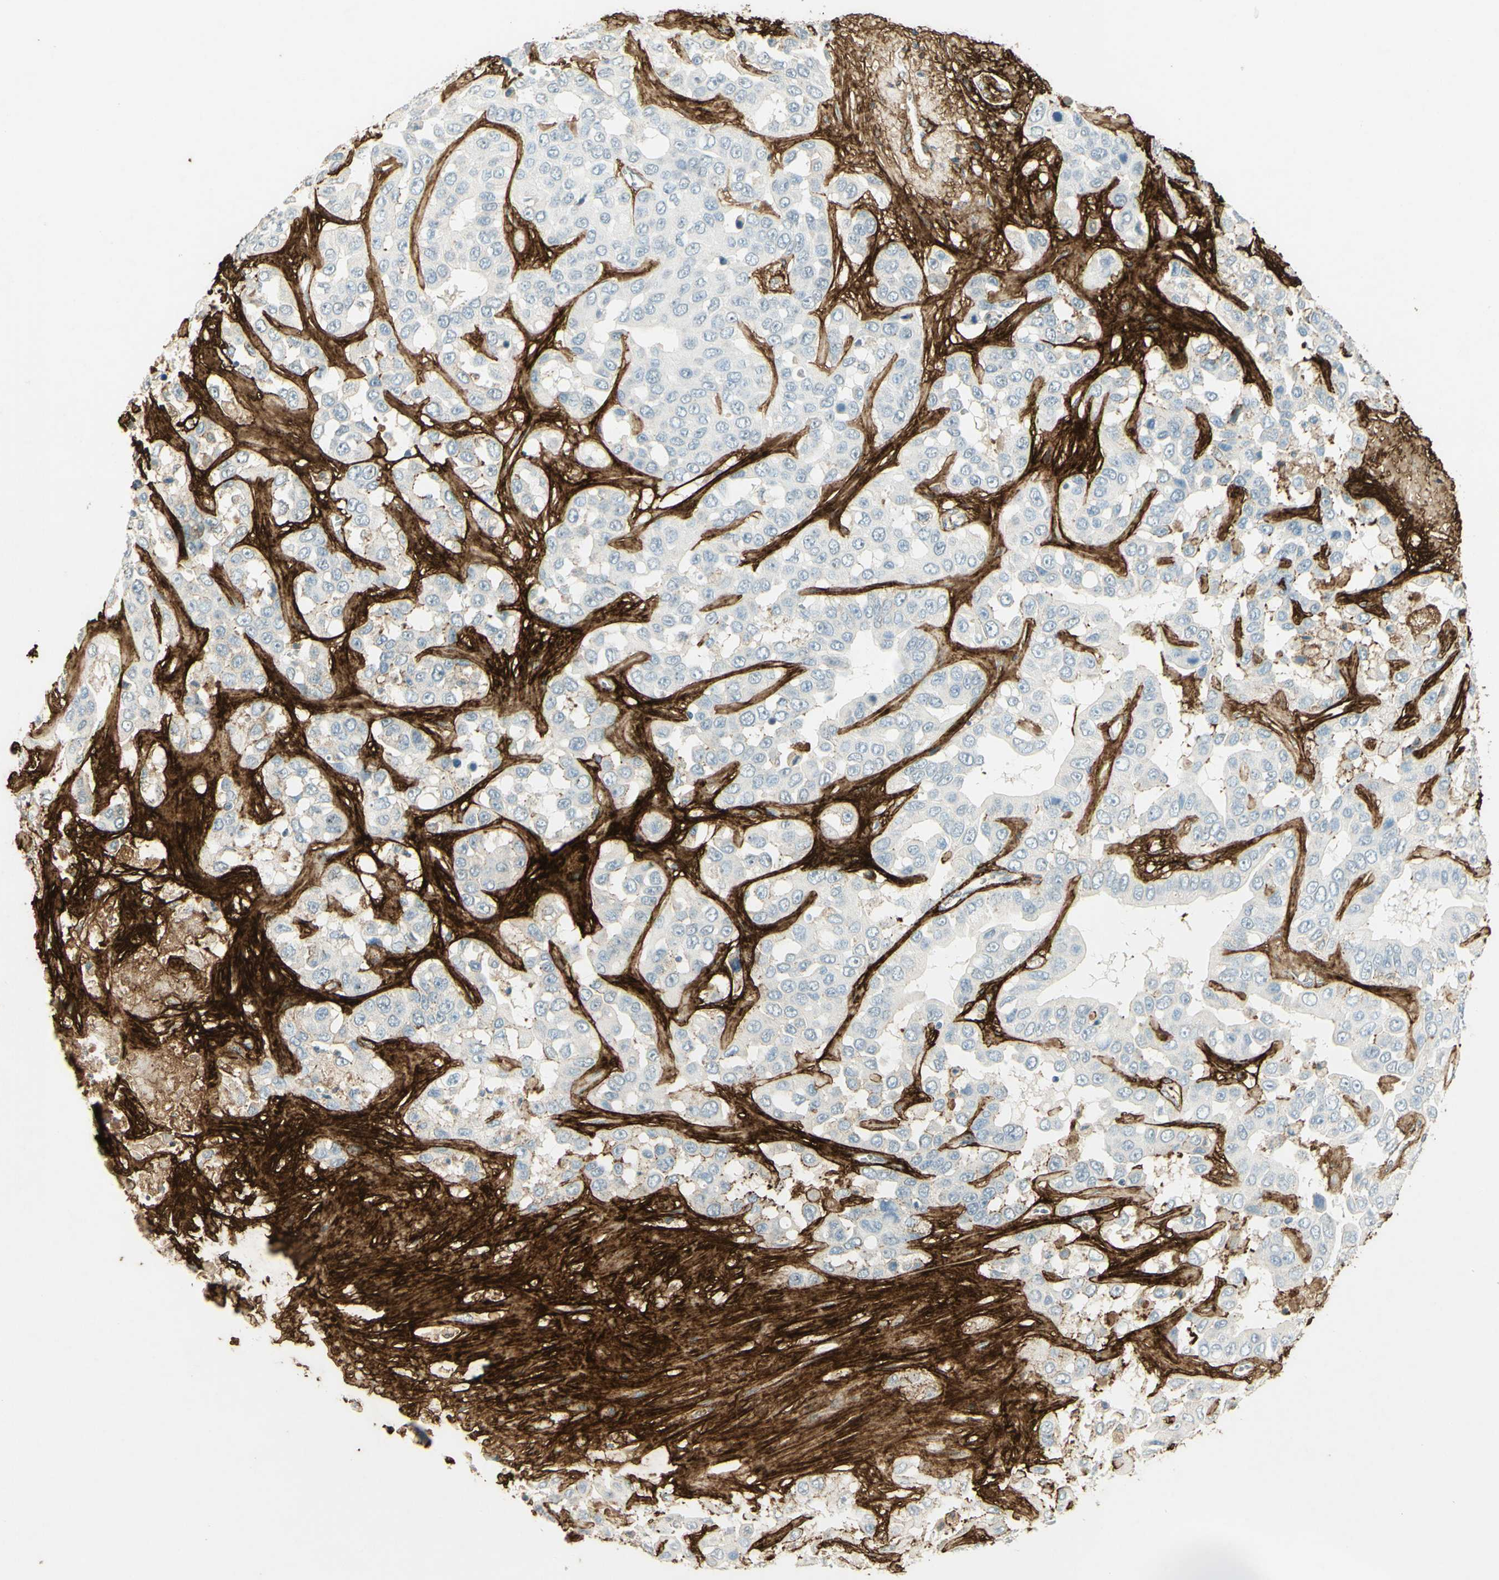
{"staining": {"intensity": "negative", "quantity": "none", "location": "none"}, "tissue": "liver cancer", "cell_type": "Tumor cells", "image_type": "cancer", "snomed": [{"axis": "morphology", "description": "Cholangiocarcinoma"}, {"axis": "topography", "description": "Liver"}], "caption": "DAB (3,3'-diaminobenzidine) immunohistochemical staining of liver cancer (cholangiocarcinoma) displays no significant positivity in tumor cells.", "gene": "TNN", "patient": {"sex": "female", "age": 52}}